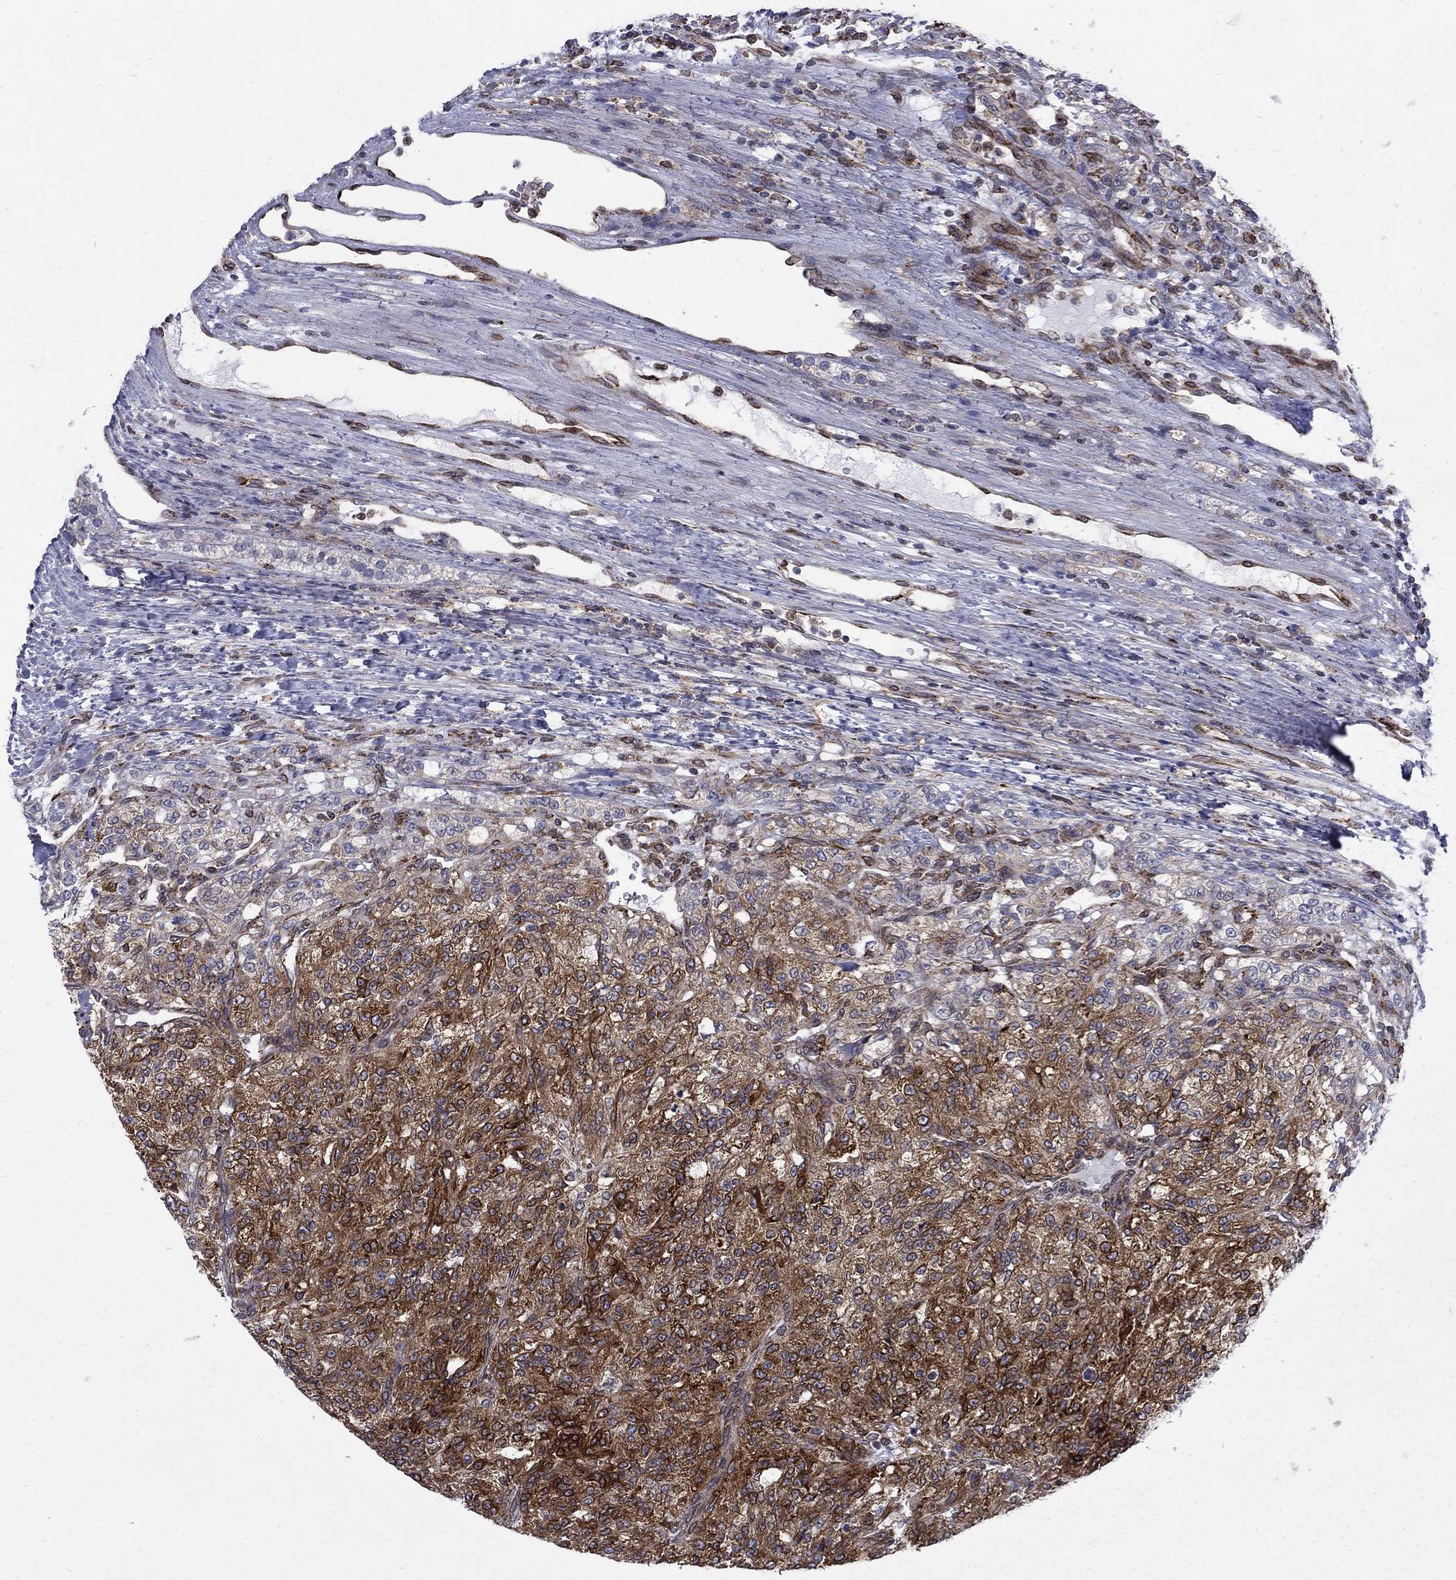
{"staining": {"intensity": "strong", "quantity": "25%-75%", "location": "cytoplasmic/membranous,nuclear"}, "tissue": "renal cancer", "cell_type": "Tumor cells", "image_type": "cancer", "snomed": [{"axis": "morphology", "description": "Adenocarcinoma, NOS"}, {"axis": "topography", "description": "Kidney"}], "caption": "Tumor cells show strong cytoplasmic/membranous and nuclear positivity in about 25%-75% of cells in adenocarcinoma (renal).", "gene": "CAB39L", "patient": {"sex": "female", "age": 63}}